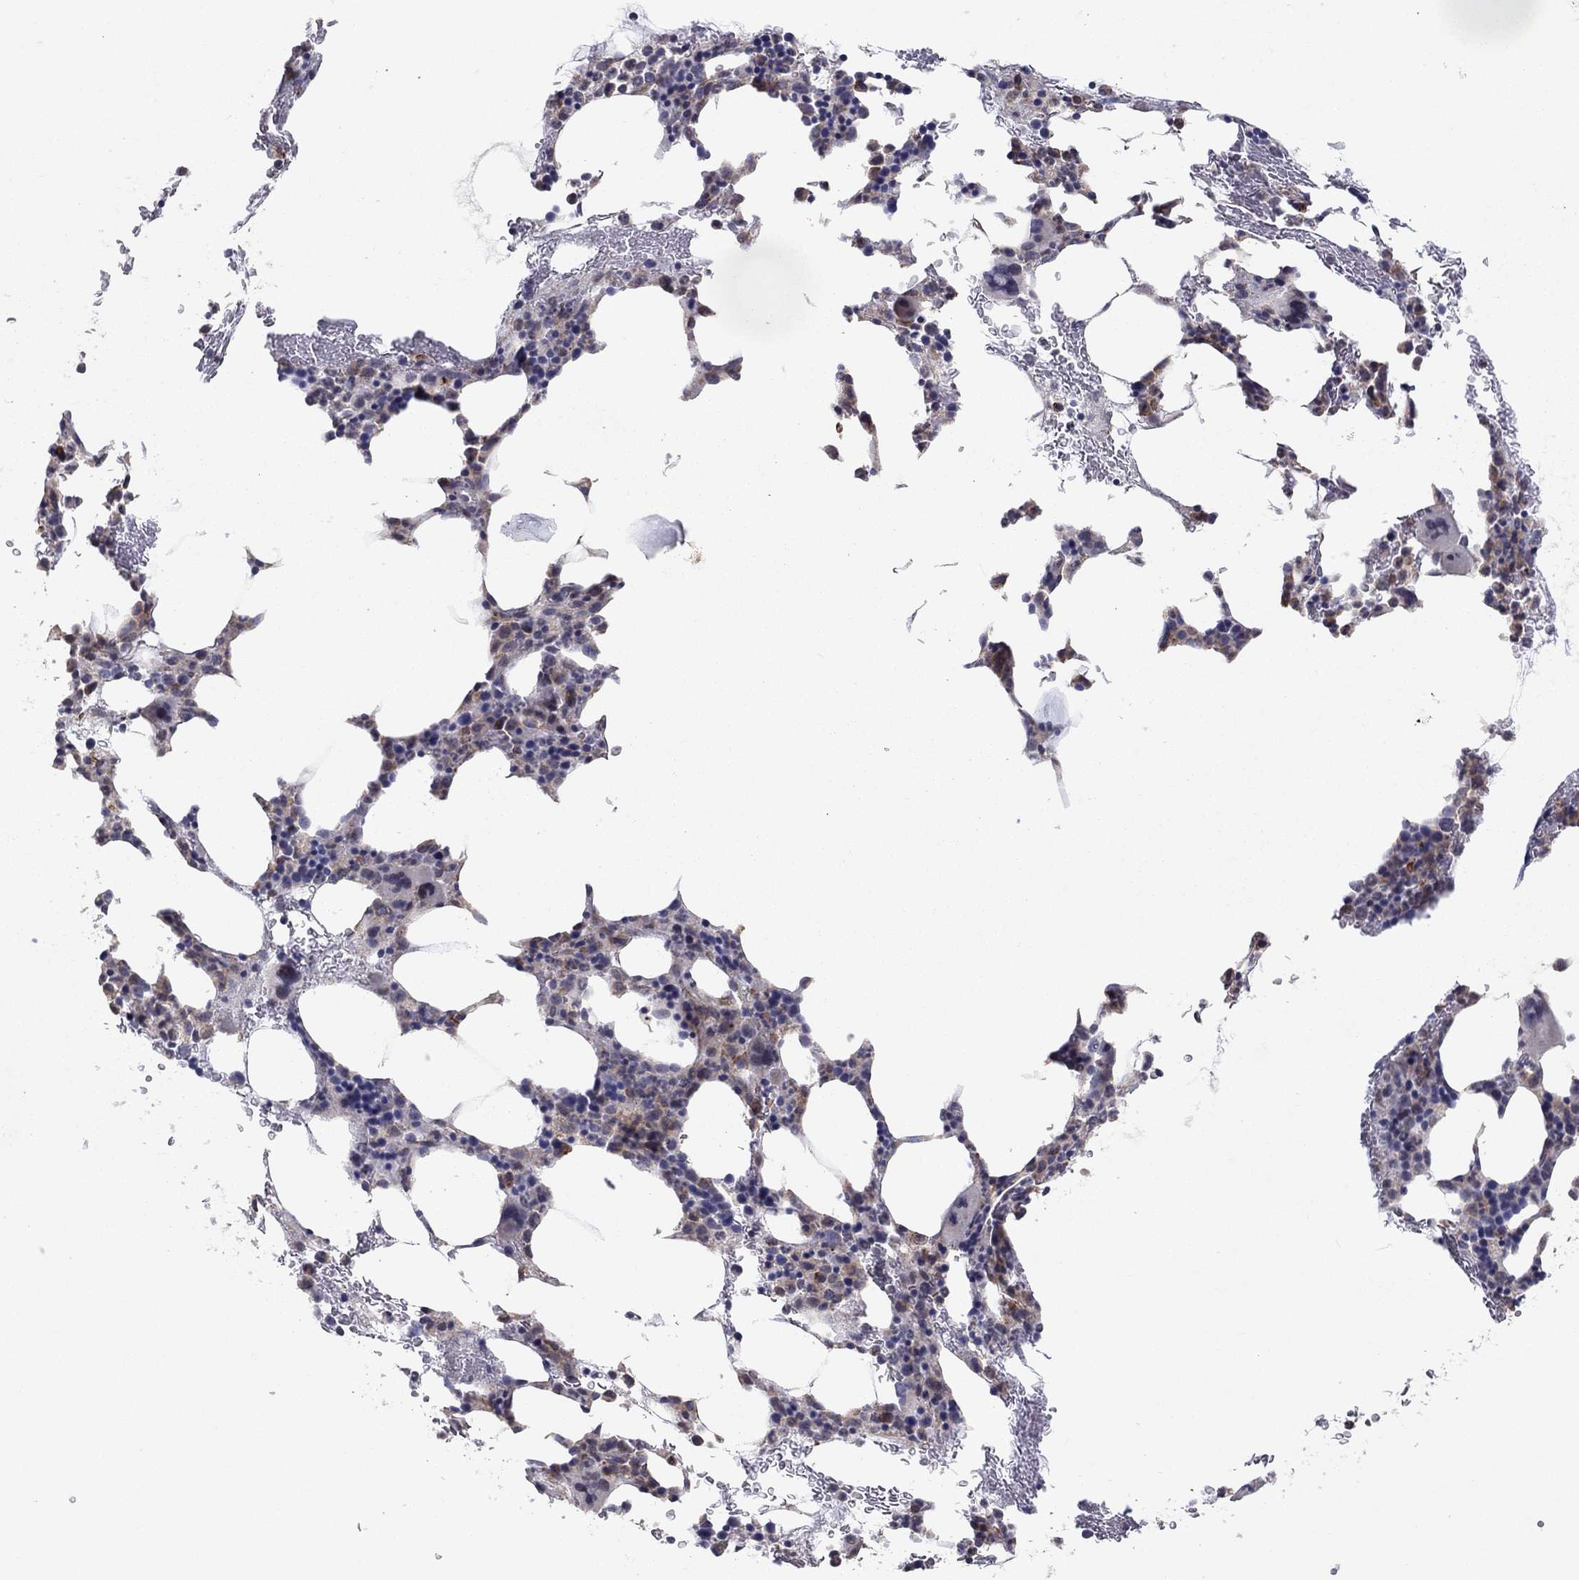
{"staining": {"intensity": "moderate", "quantity": "<25%", "location": "cytoplasmic/membranous"}, "tissue": "bone marrow", "cell_type": "Hematopoietic cells", "image_type": "normal", "snomed": [{"axis": "morphology", "description": "Normal tissue, NOS"}, {"axis": "topography", "description": "Bone marrow"}], "caption": "A high-resolution image shows IHC staining of unremarkable bone marrow, which demonstrates moderate cytoplasmic/membranous expression in about <25% of hematopoietic cells. The staining was performed using DAB (3,3'-diaminobenzidine) to visualize the protein expression in brown, while the nuclei were stained in blue with hematoxylin (Magnification: 20x).", "gene": "CRACDL", "patient": {"sex": "female", "age": 80}}